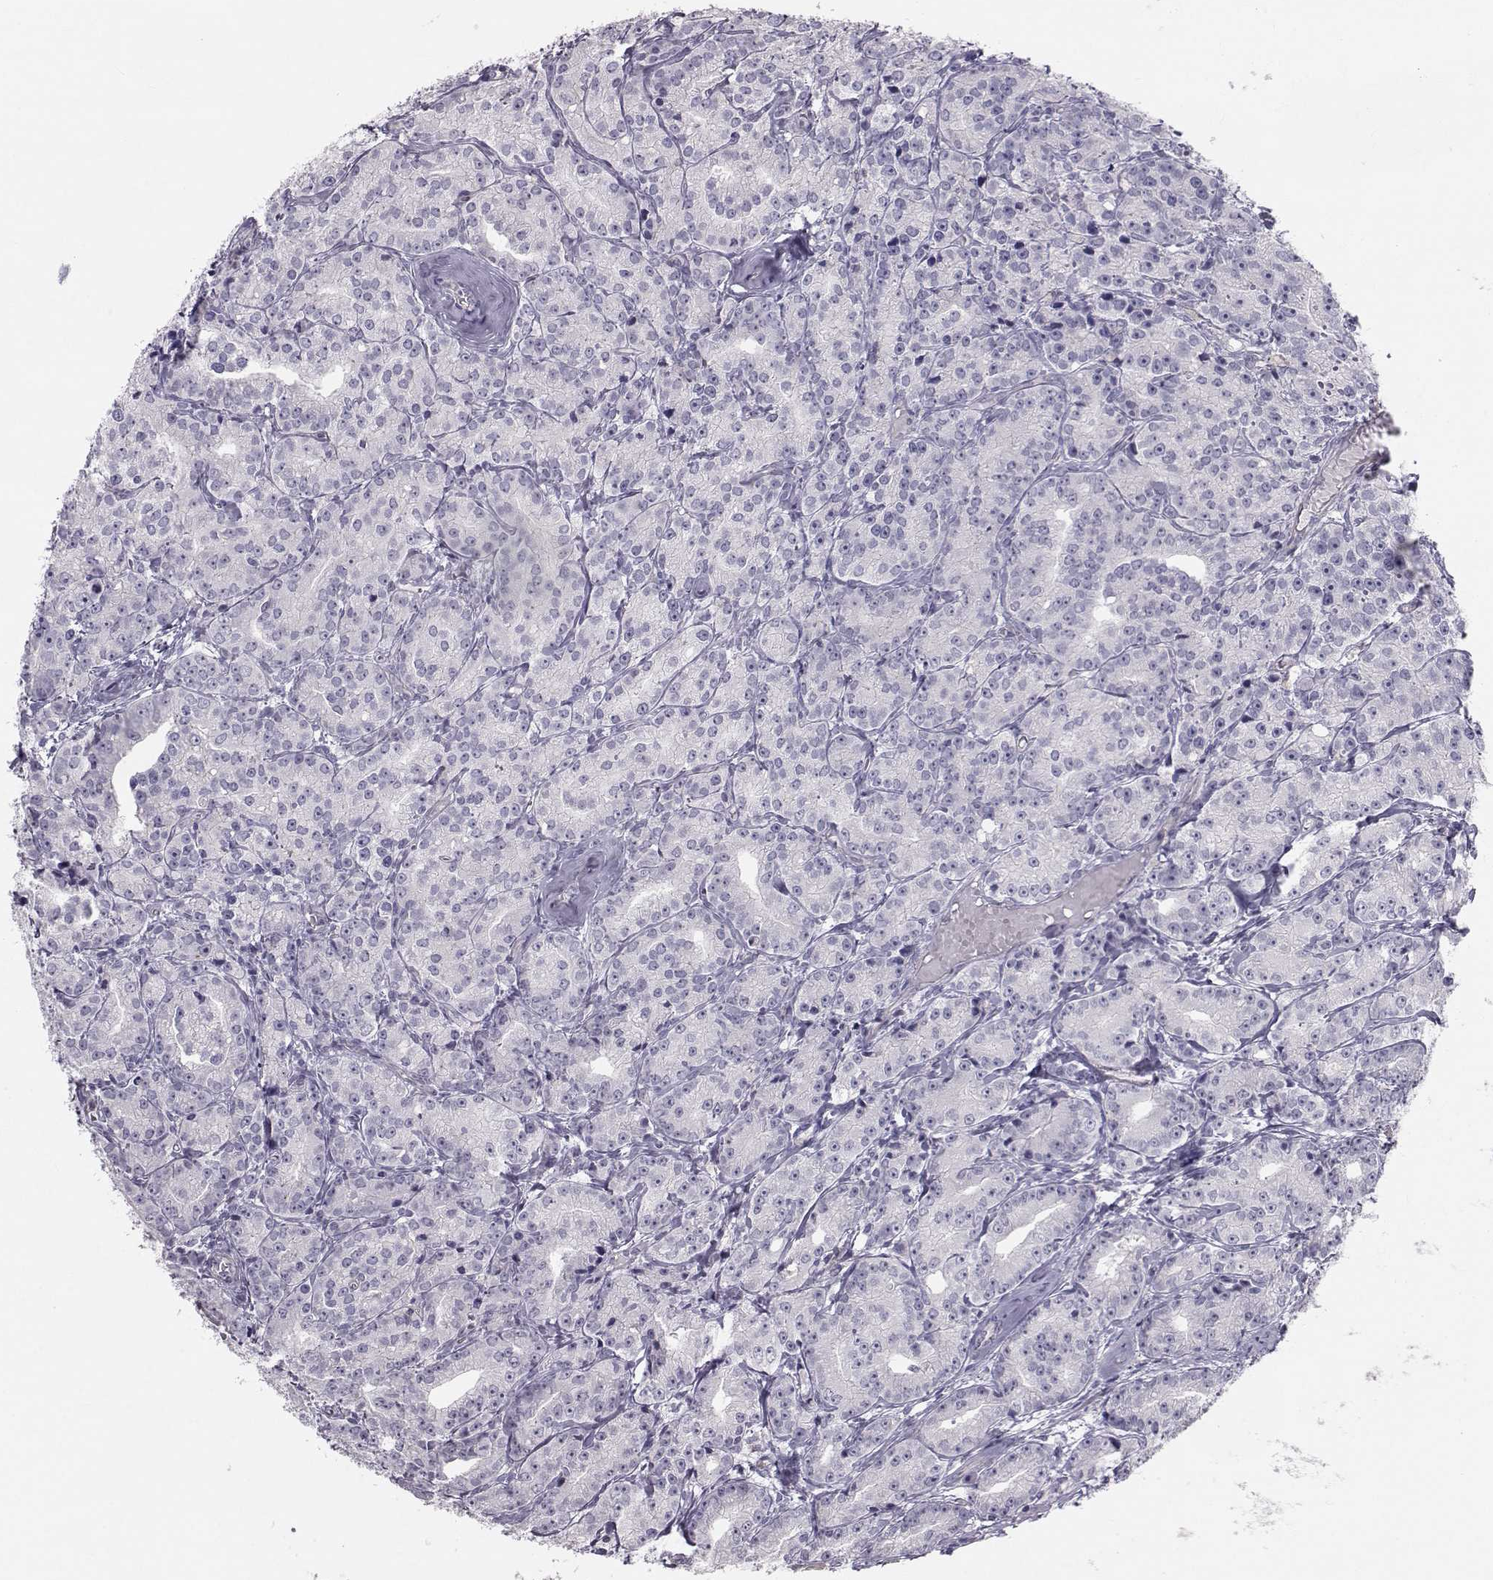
{"staining": {"intensity": "negative", "quantity": "none", "location": "none"}, "tissue": "prostate cancer", "cell_type": "Tumor cells", "image_type": "cancer", "snomed": [{"axis": "morphology", "description": "Adenocarcinoma, Medium grade"}, {"axis": "topography", "description": "Prostate"}], "caption": "Tumor cells show no significant protein positivity in prostate cancer.", "gene": "GARIN3", "patient": {"sex": "male", "age": 74}}